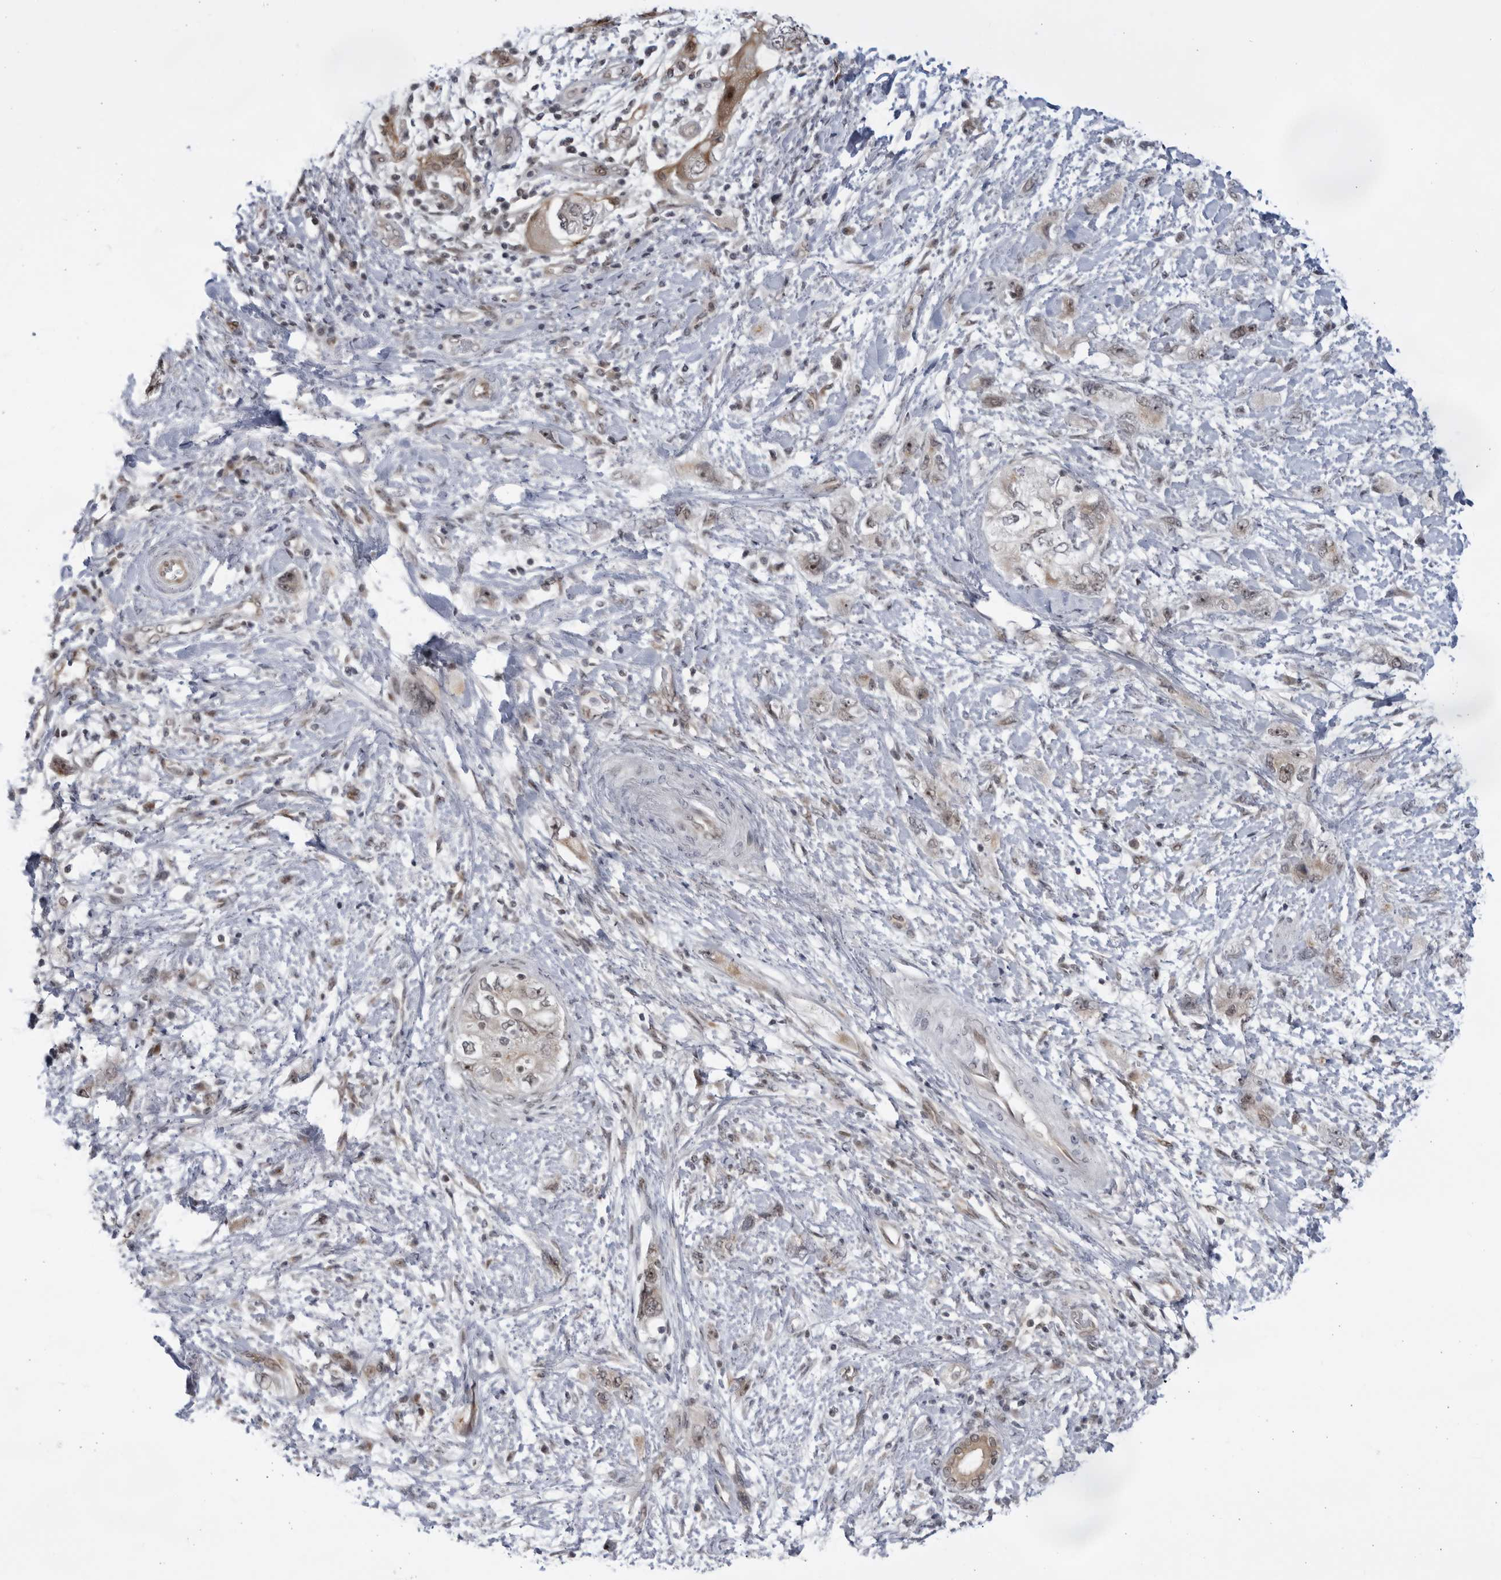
{"staining": {"intensity": "weak", "quantity": ">75%", "location": "nuclear"}, "tissue": "pancreatic cancer", "cell_type": "Tumor cells", "image_type": "cancer", "snomed": [{"axis": "morphology", "description": "Adenocarcinoma, NOS"}, {"axis": "topography", "description": "Pancreas"}], "caption": "A brown stain highlights weak nuclear positivity of a protein in human pancreatic cancer (adenocarcinoma) tumor cells. The protein is stained brown, and the nuclei are stained in blue (DAB IHC with brightfield microscopy, high magnification).", "gene": "ITGB3BP", "patient": {"sex": "female", "age": 73}}